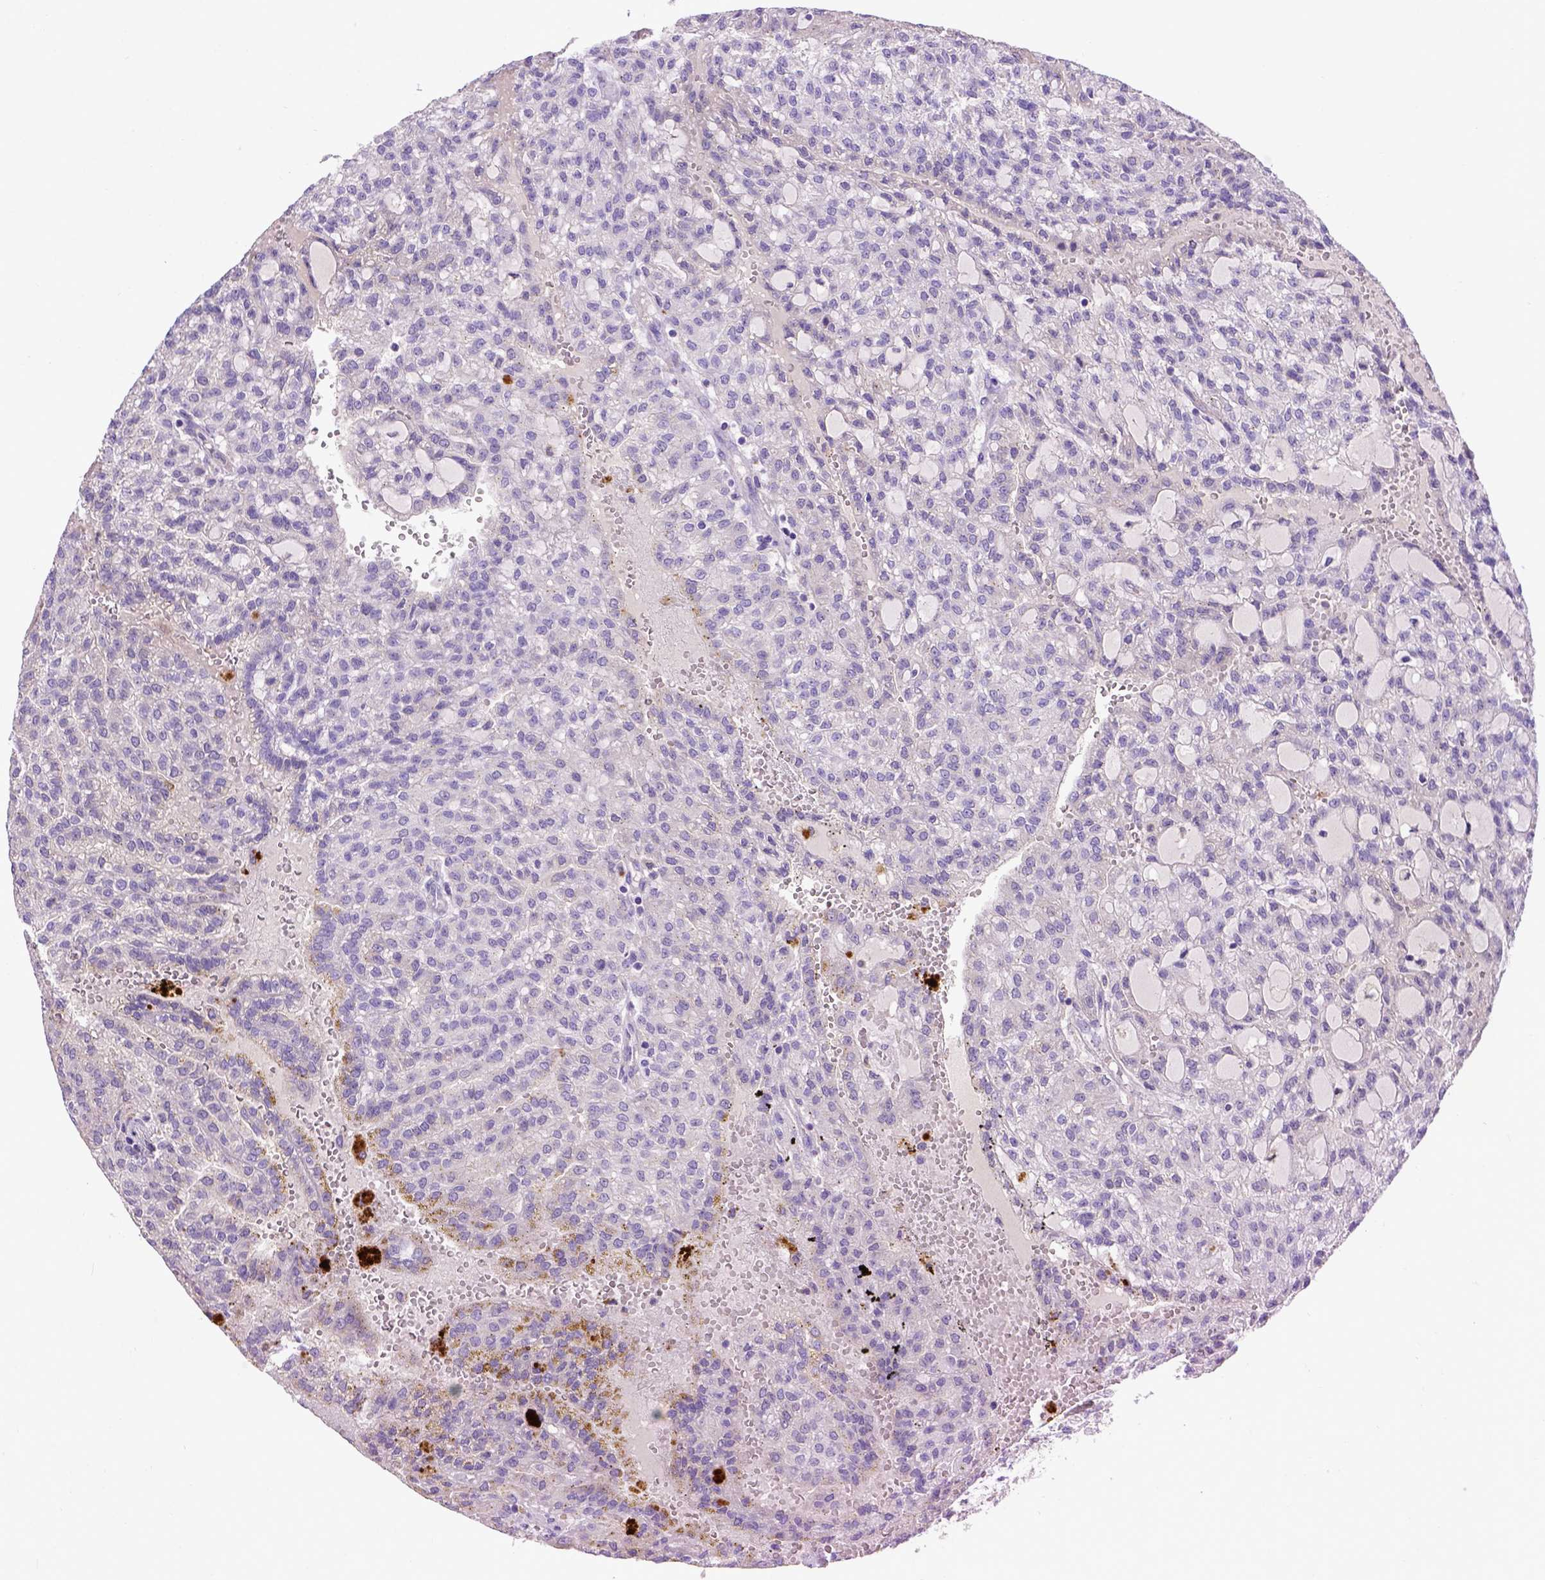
{"staining": {"intensity": "negative", "quantity": "none", "location": "none"}, "tissue": "renal cancer", "cell_type": "Tumor cells", "image_type": "cancer", "snomed": [{"axis": "morphology", "description": "Adenocarcinoma, NOS"}, {"axis": "topography", "description": "Kidney"}], "caption": "DAB immunohistochemical staining of renal adenocarcinoma reveals no significant expression in tumor cells.", "gene": "ADAM12", "patient": {"sex": "male", "age": 63}}